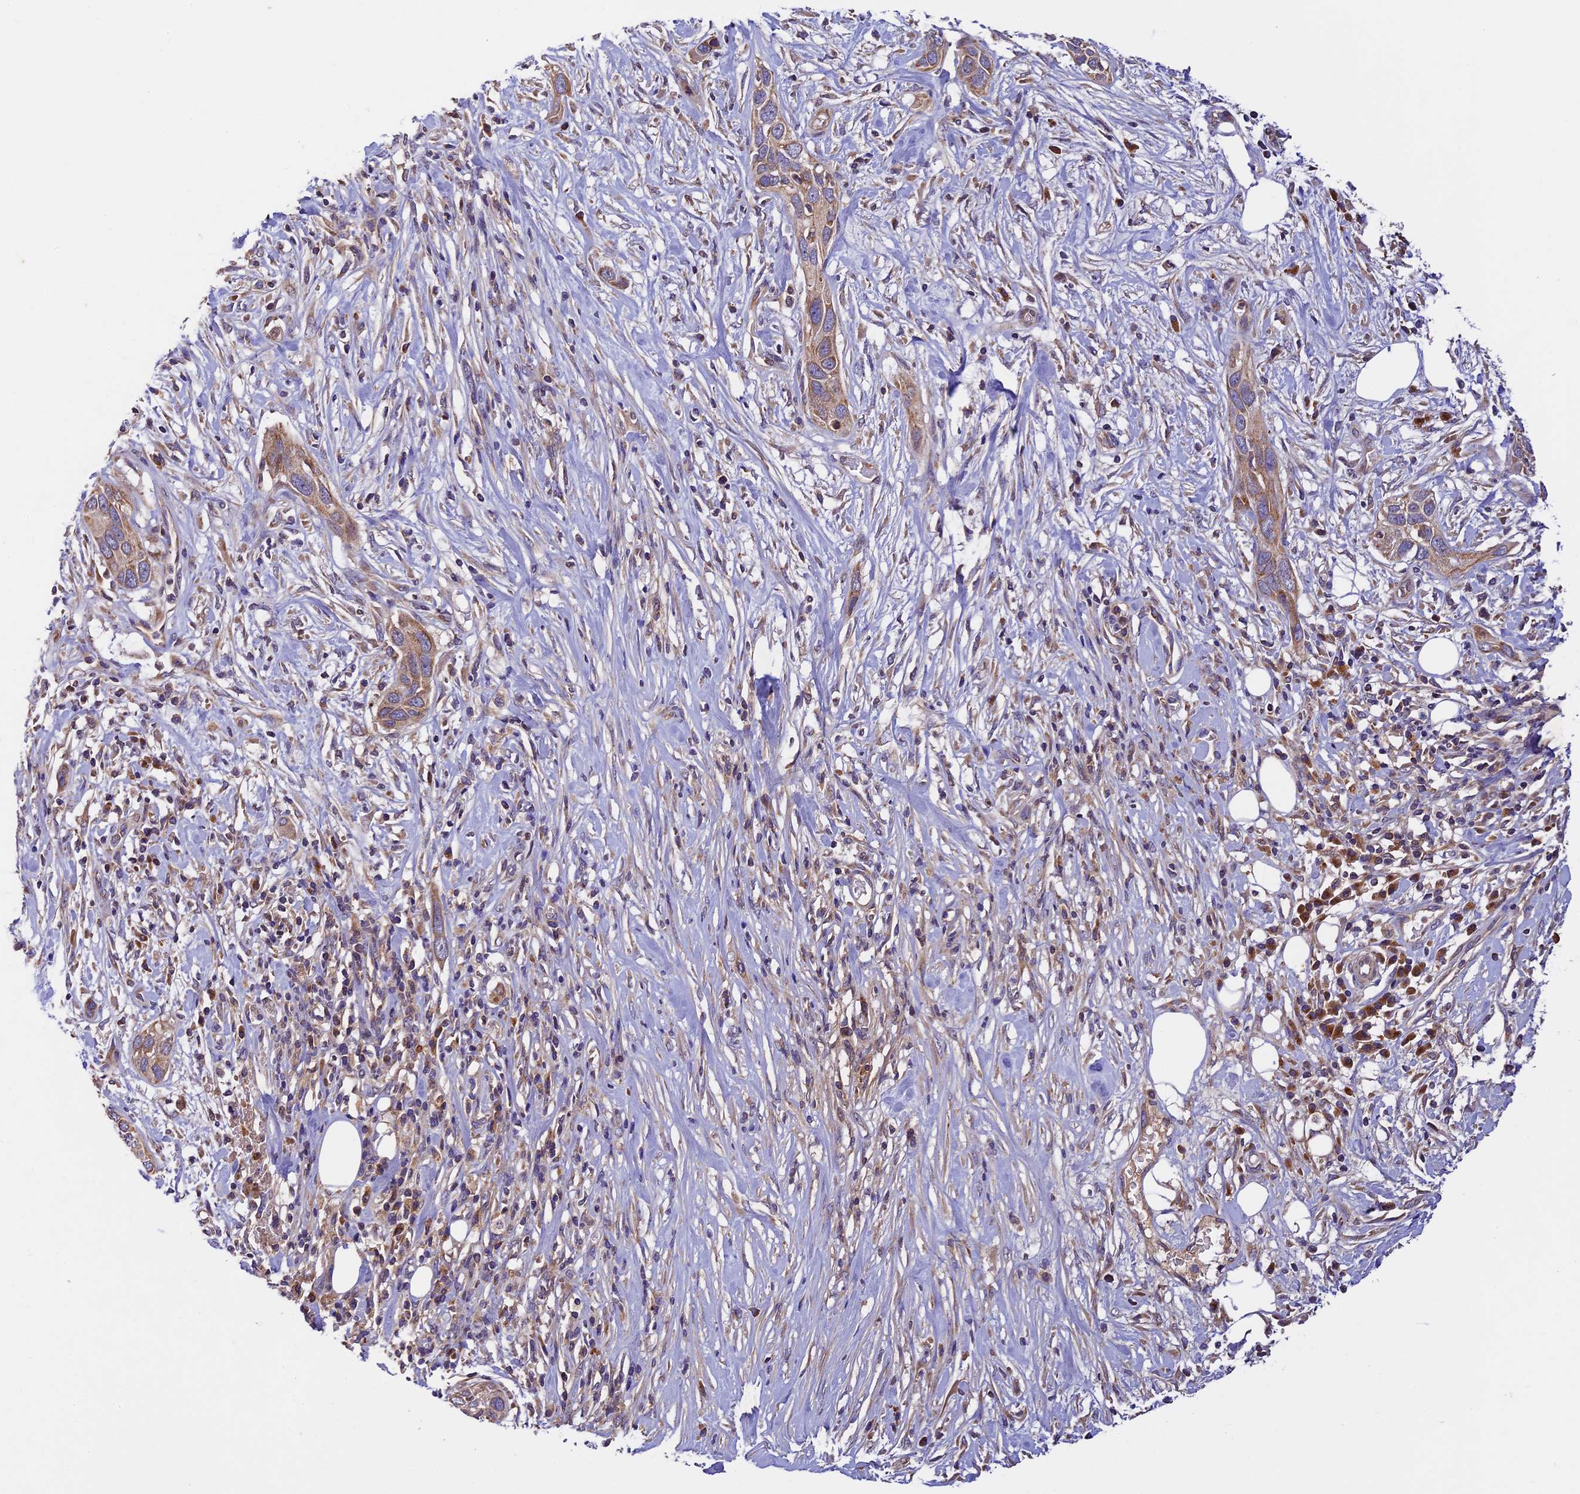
{"staining": {"intensity": "moderate", "quantity": ">75%", "location": "cytoplasmic/membranous"}, "tissue": "pancreatic cancer", "cell_type": "Tumor cells", "image_type": "cancer", "snomed": [{"axis": "morphology", "description": "Adenocarcinoma, NOS"}, {"axis": "topography", "description": "Pancreas"}], "caption": "Pancreatic cancer stained for a protein reveals moderate cytoplasmic/membranous positivity in tumor cells. Nuclei are stained in blue.", "gene": "OCEL1", "patient": {"sex": "female", "age": 60}}